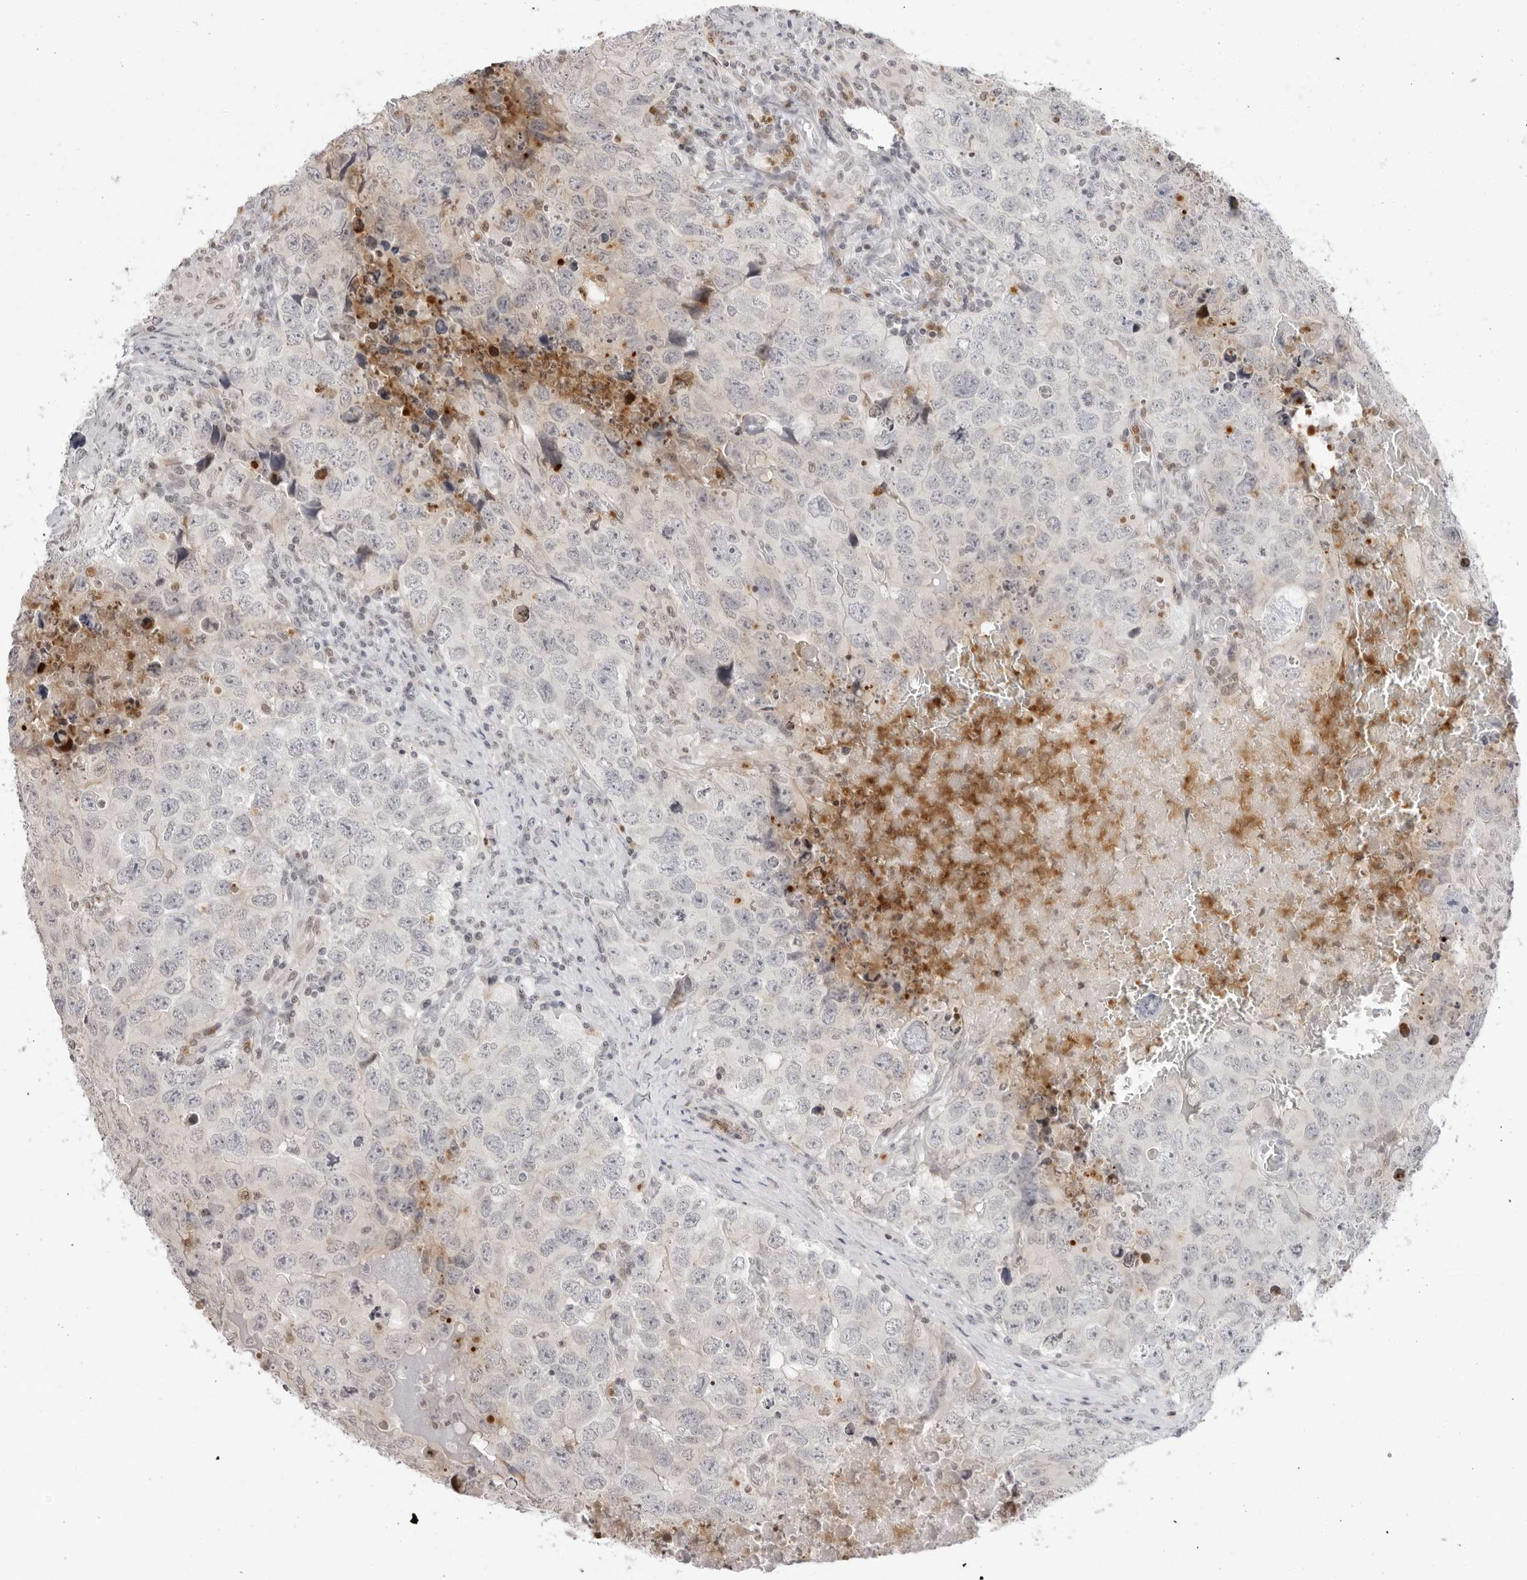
{"staining": {"intensity": "weak", "quantity": "<25%", "location": "nuclear"}, "tissue": "testis cancer", "cell_type": "Tumor cells", "image_type": "cancer", "snomed": [{"axis": "morphology", "description": "Seminoma, NOS"}, {"axis": "morphology", "description": "Carcinoma, Embryonal, NOS"}, {"axis": "topography", "description": "Testis"}], "caption": "Tumor cells show no significant protein staining in testis cancer.", "gene": "RNF146", "patient": {"sex": "male", "age": 43}}